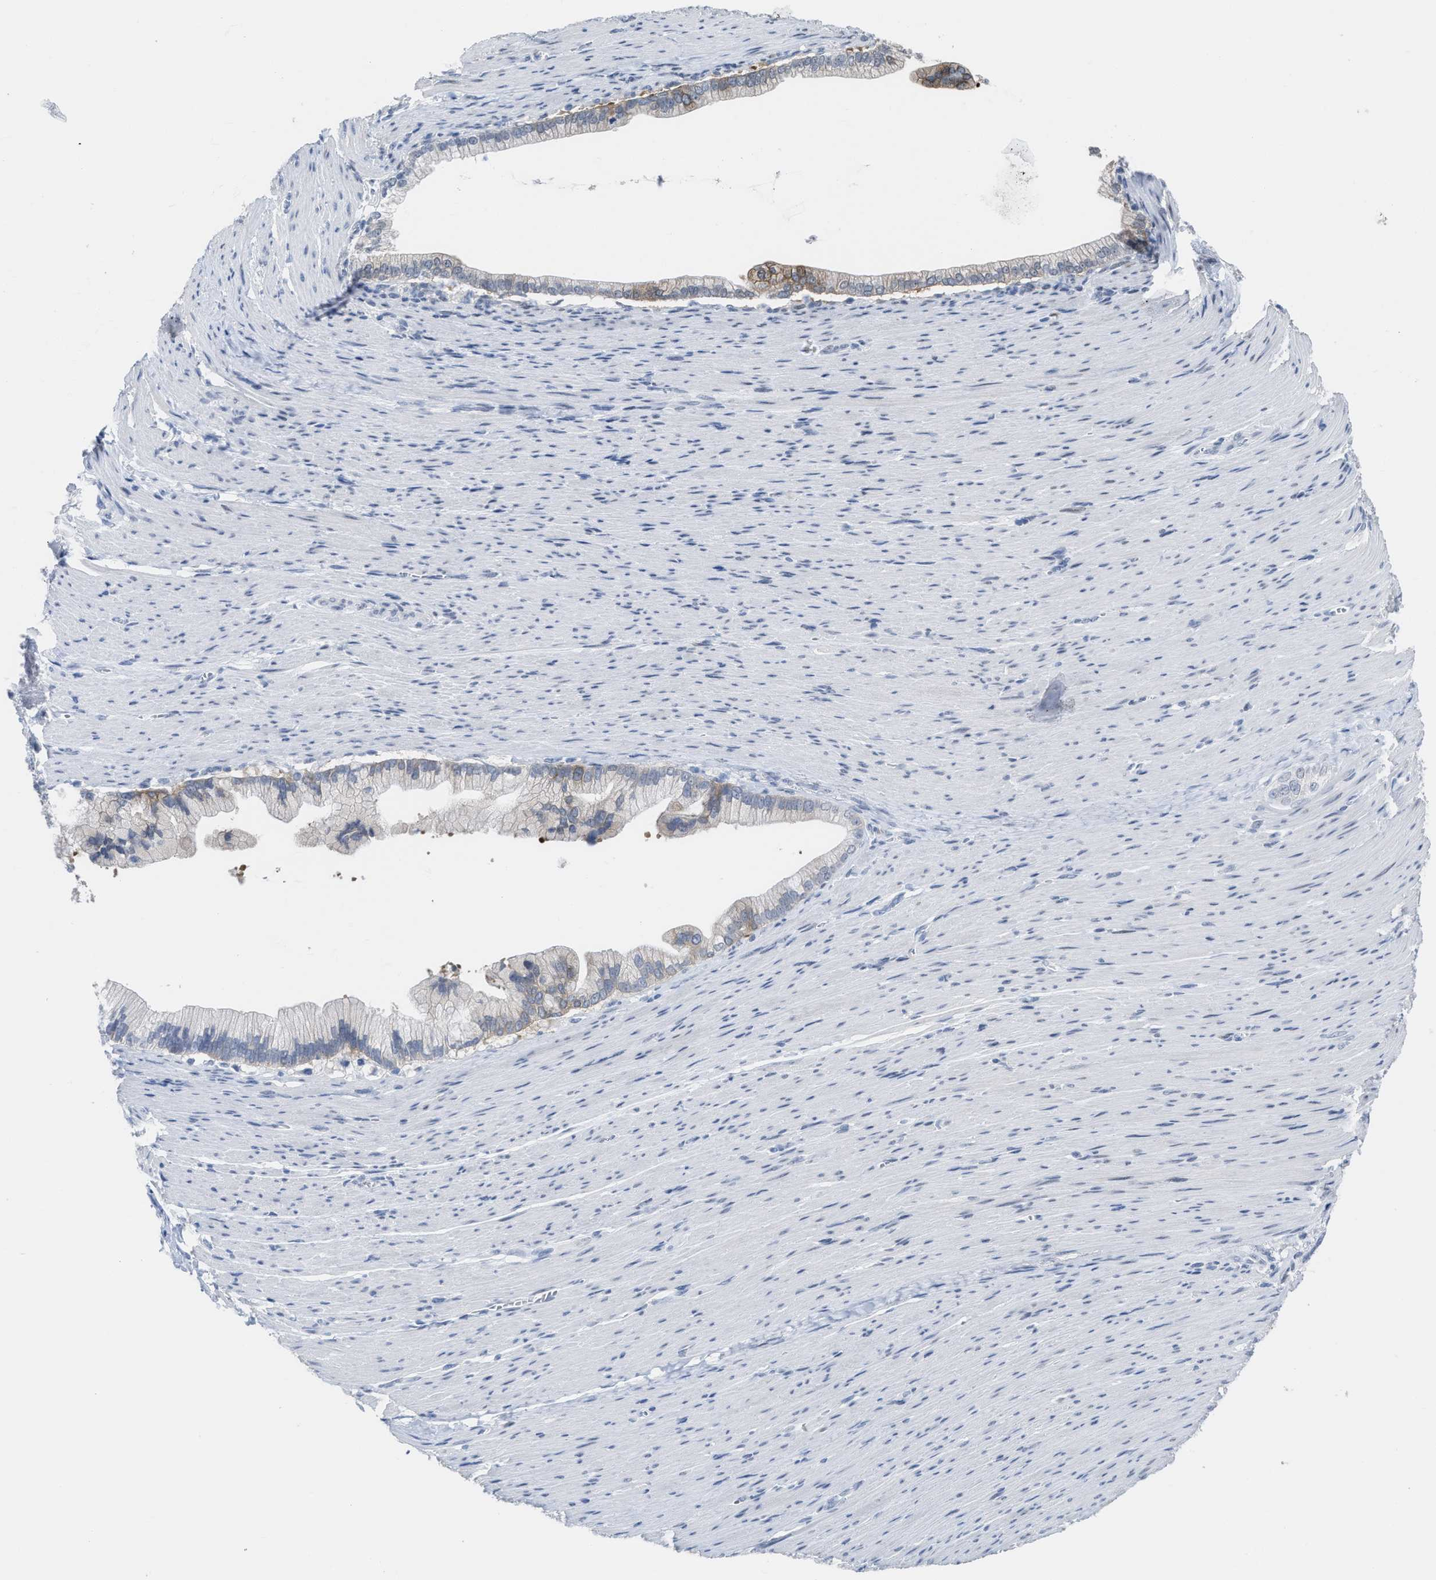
{"staining": {"intensity": "weak", "quantity": "<25%", "location": "cytoplasmic/membranous"}, "tissue": "pancreatic cancer", "cell_type": "Tumor cells", "image_type": "cancer", "snomed": [{"axis": "morphology", "description": "Adenocarcinoma, NOS"}, {"axis": "topography", "description": "Pancreas"}], "caption": "A photomicrograph of pancreatic adenocarcinoma stained for a protein reveals no brown staining in tumor cells.", "gene": "SETDB1", "patient": {"sex": "male", "age": 69}}